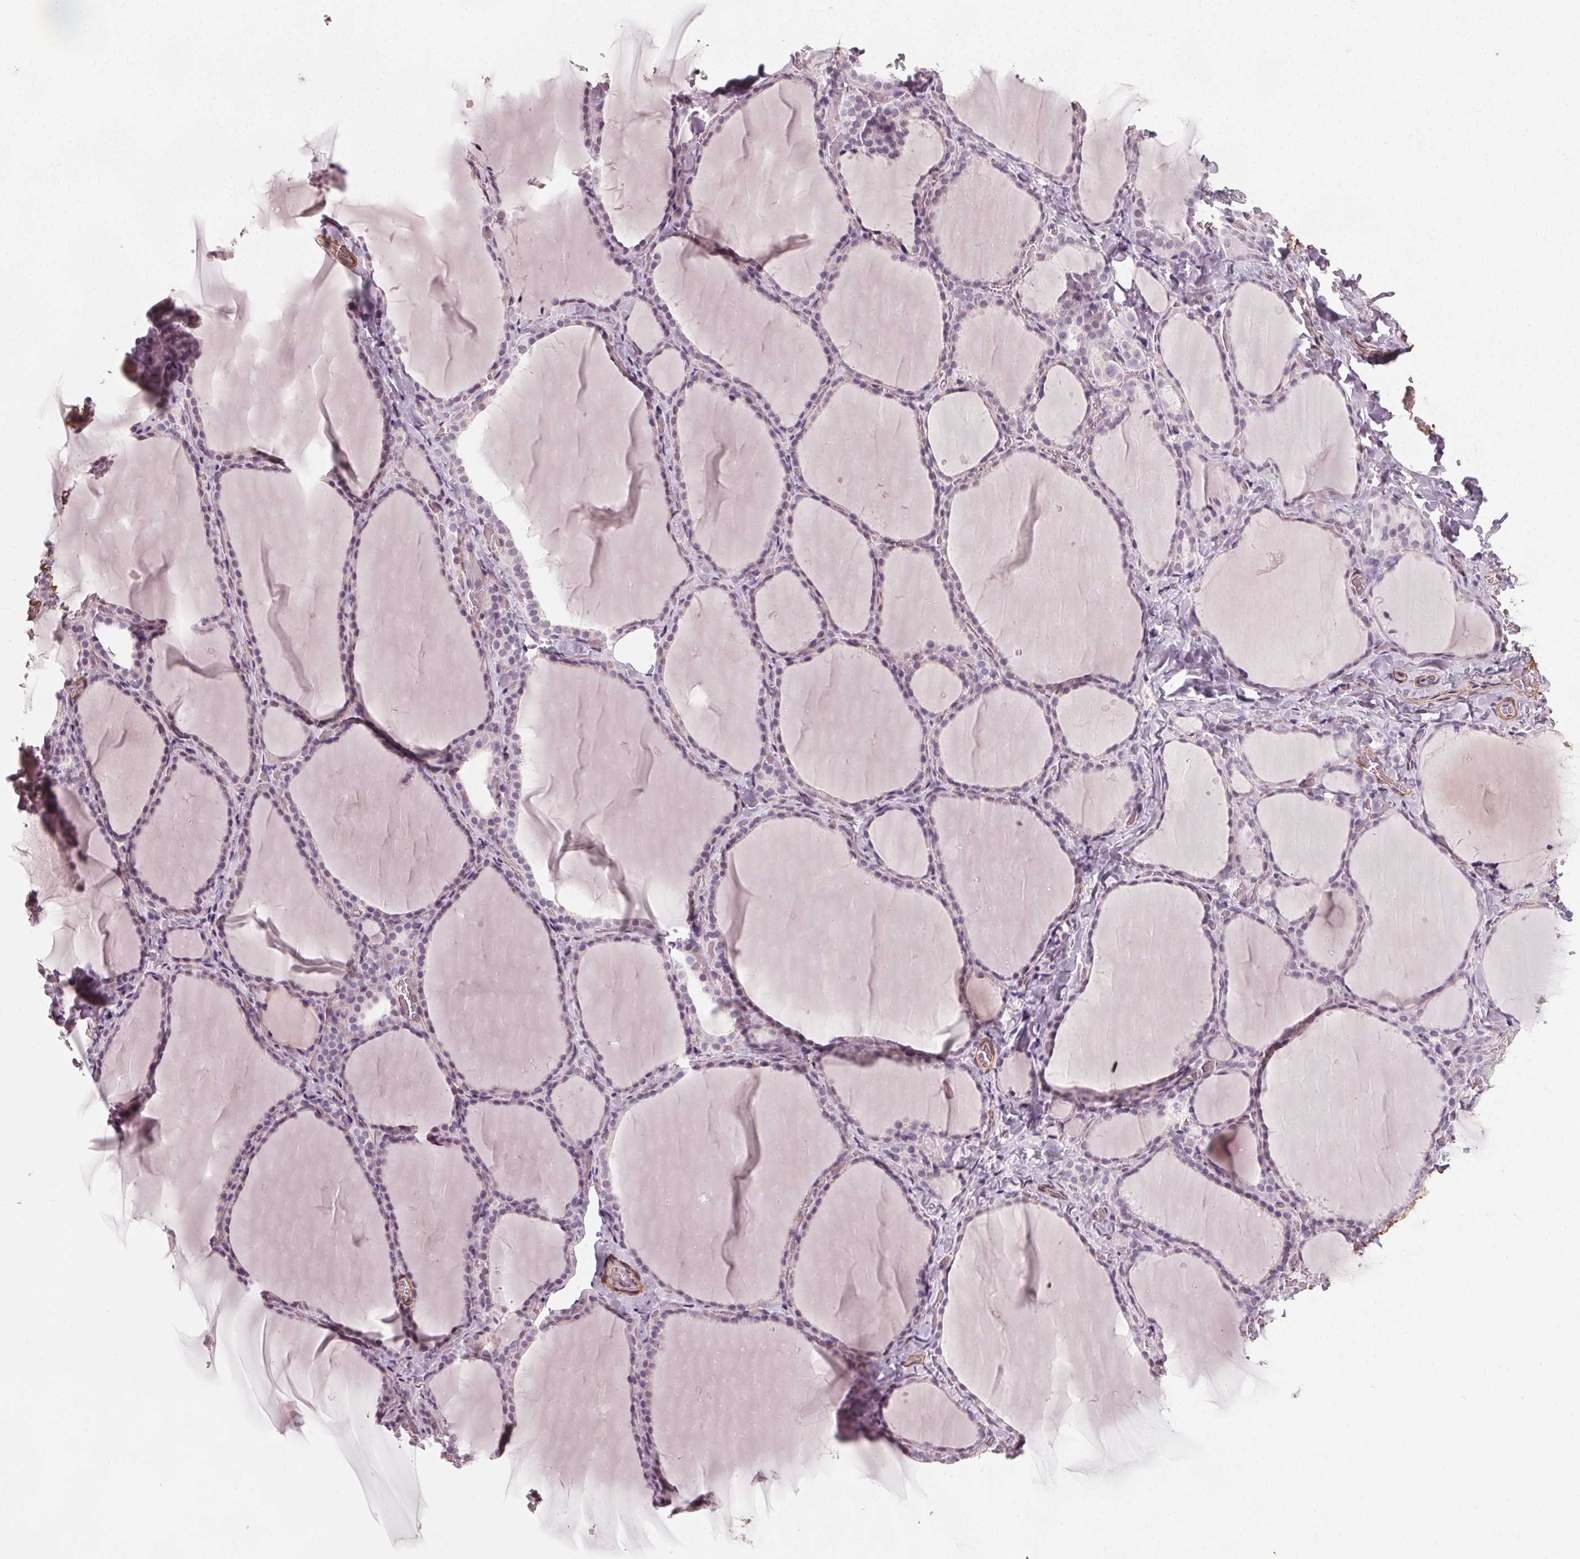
{"staining": {"intensity": "negative", "quantity": "none", "location": "none"}, "tissue": "thyroid gland", "cell_type": "Glandular cells", "image_type": "normal", "snomed": [{"axis": "morphology", "description": "Normal tissue, NOS"}, {"axis": "topography", "description": "Thyroid gland"}], "caption": "Protein analysis of unremarkable thyroid gland shows no significant staining in glandular cells.", "gene": "PKP1", "patient": {"sex": "female", "age": 22}}